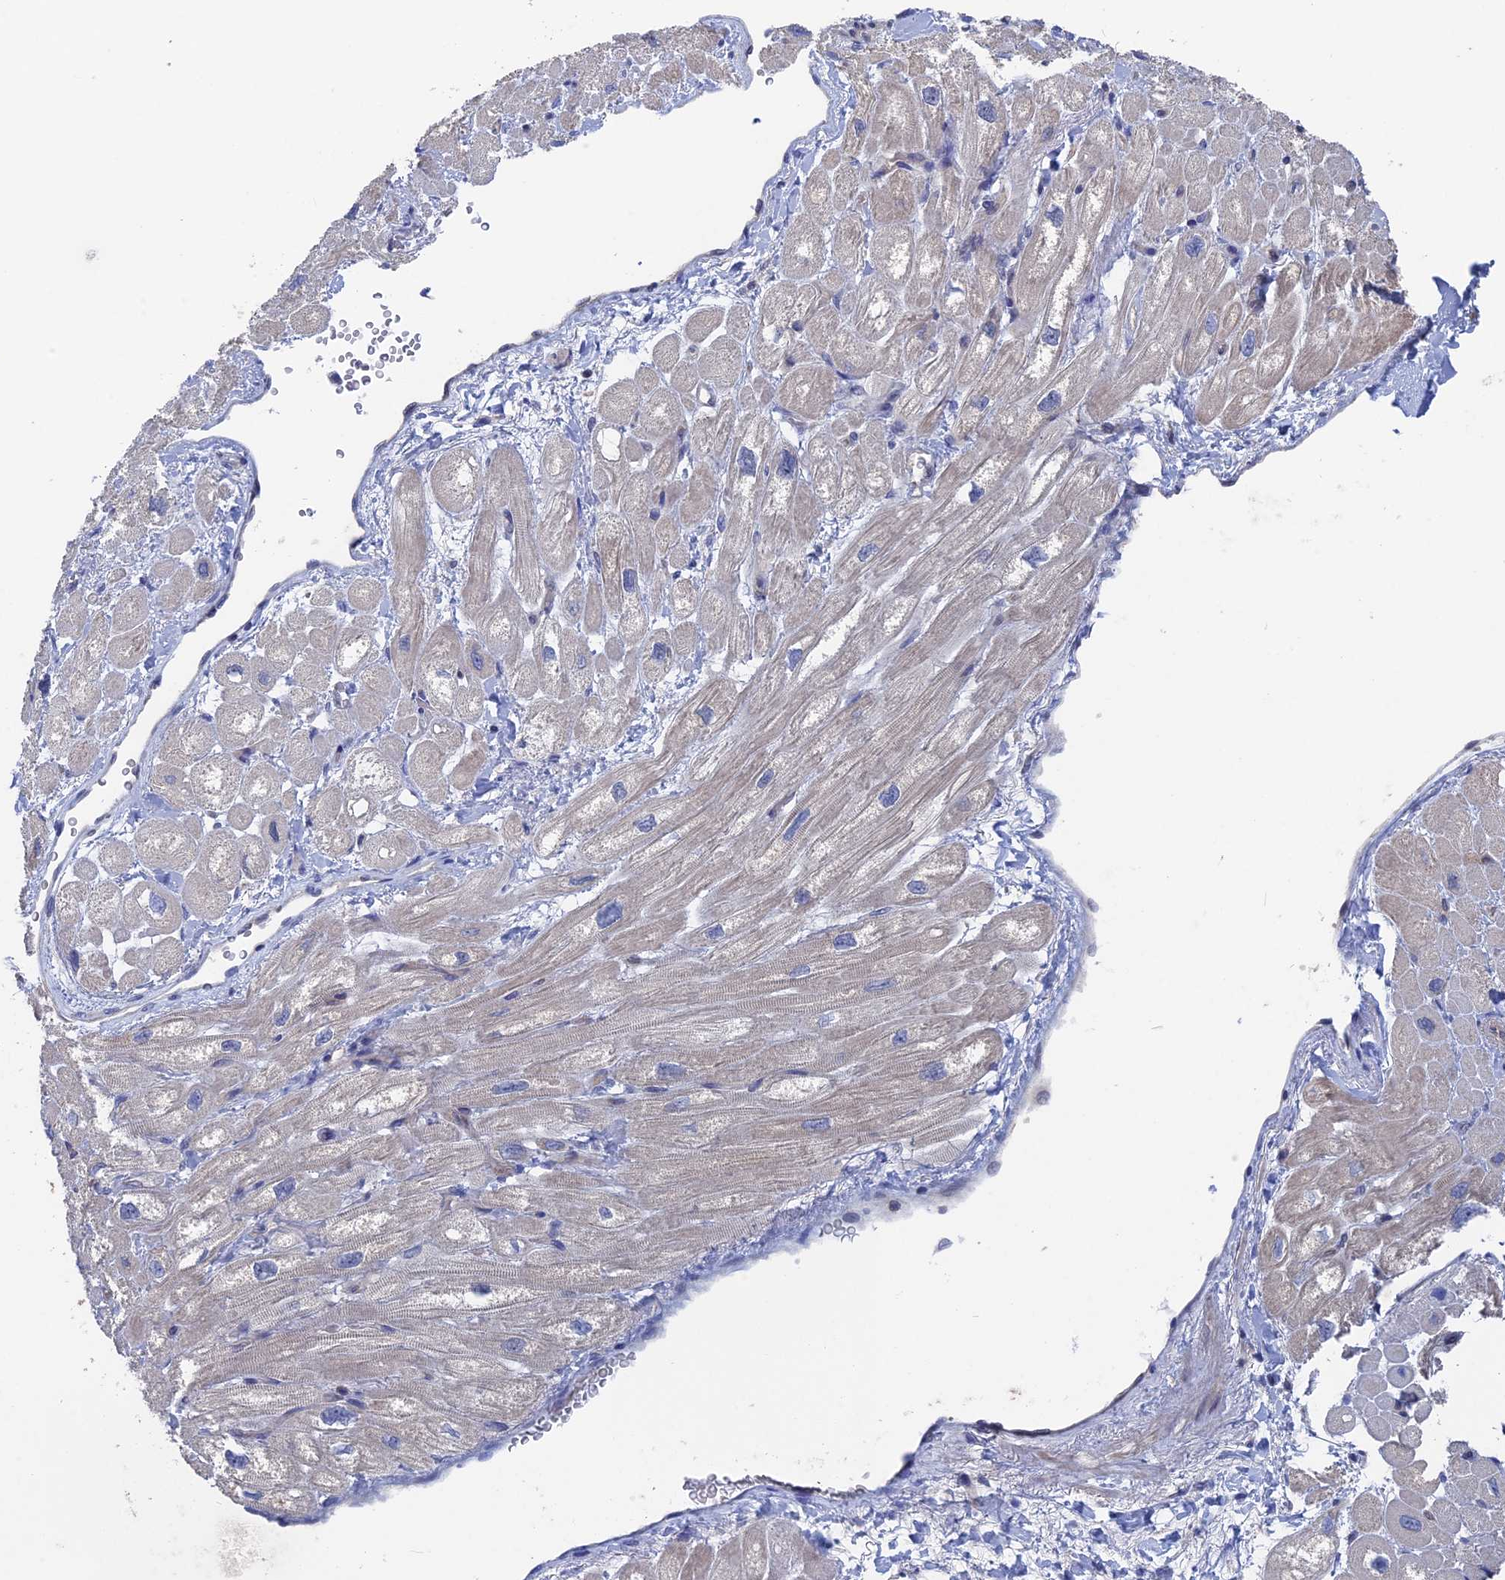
{"staining": {"intensity": "negative", "quantity": "none", "location": "none"}, "tissue": "heart muscle", "cell_type": "Cardiomyocytes", "image_type": "normal", "snomed": [{"axis": "morphology", "description": "Normal tissue, NOS"}, {"axis": "topography", "description": "Heart"}], "caption": "High power microscopy photomicrograph of an immunohistochemistry (IHC) histopathology image of benign heart muscle, revealing no significant expression in cardiomyocytes. The staining is performed using DAB brown chromogen with nuclei counter-stained in using hematoxylin.", "gene": "NUTF2", "patient": {"sex": "male", "age": 65}}